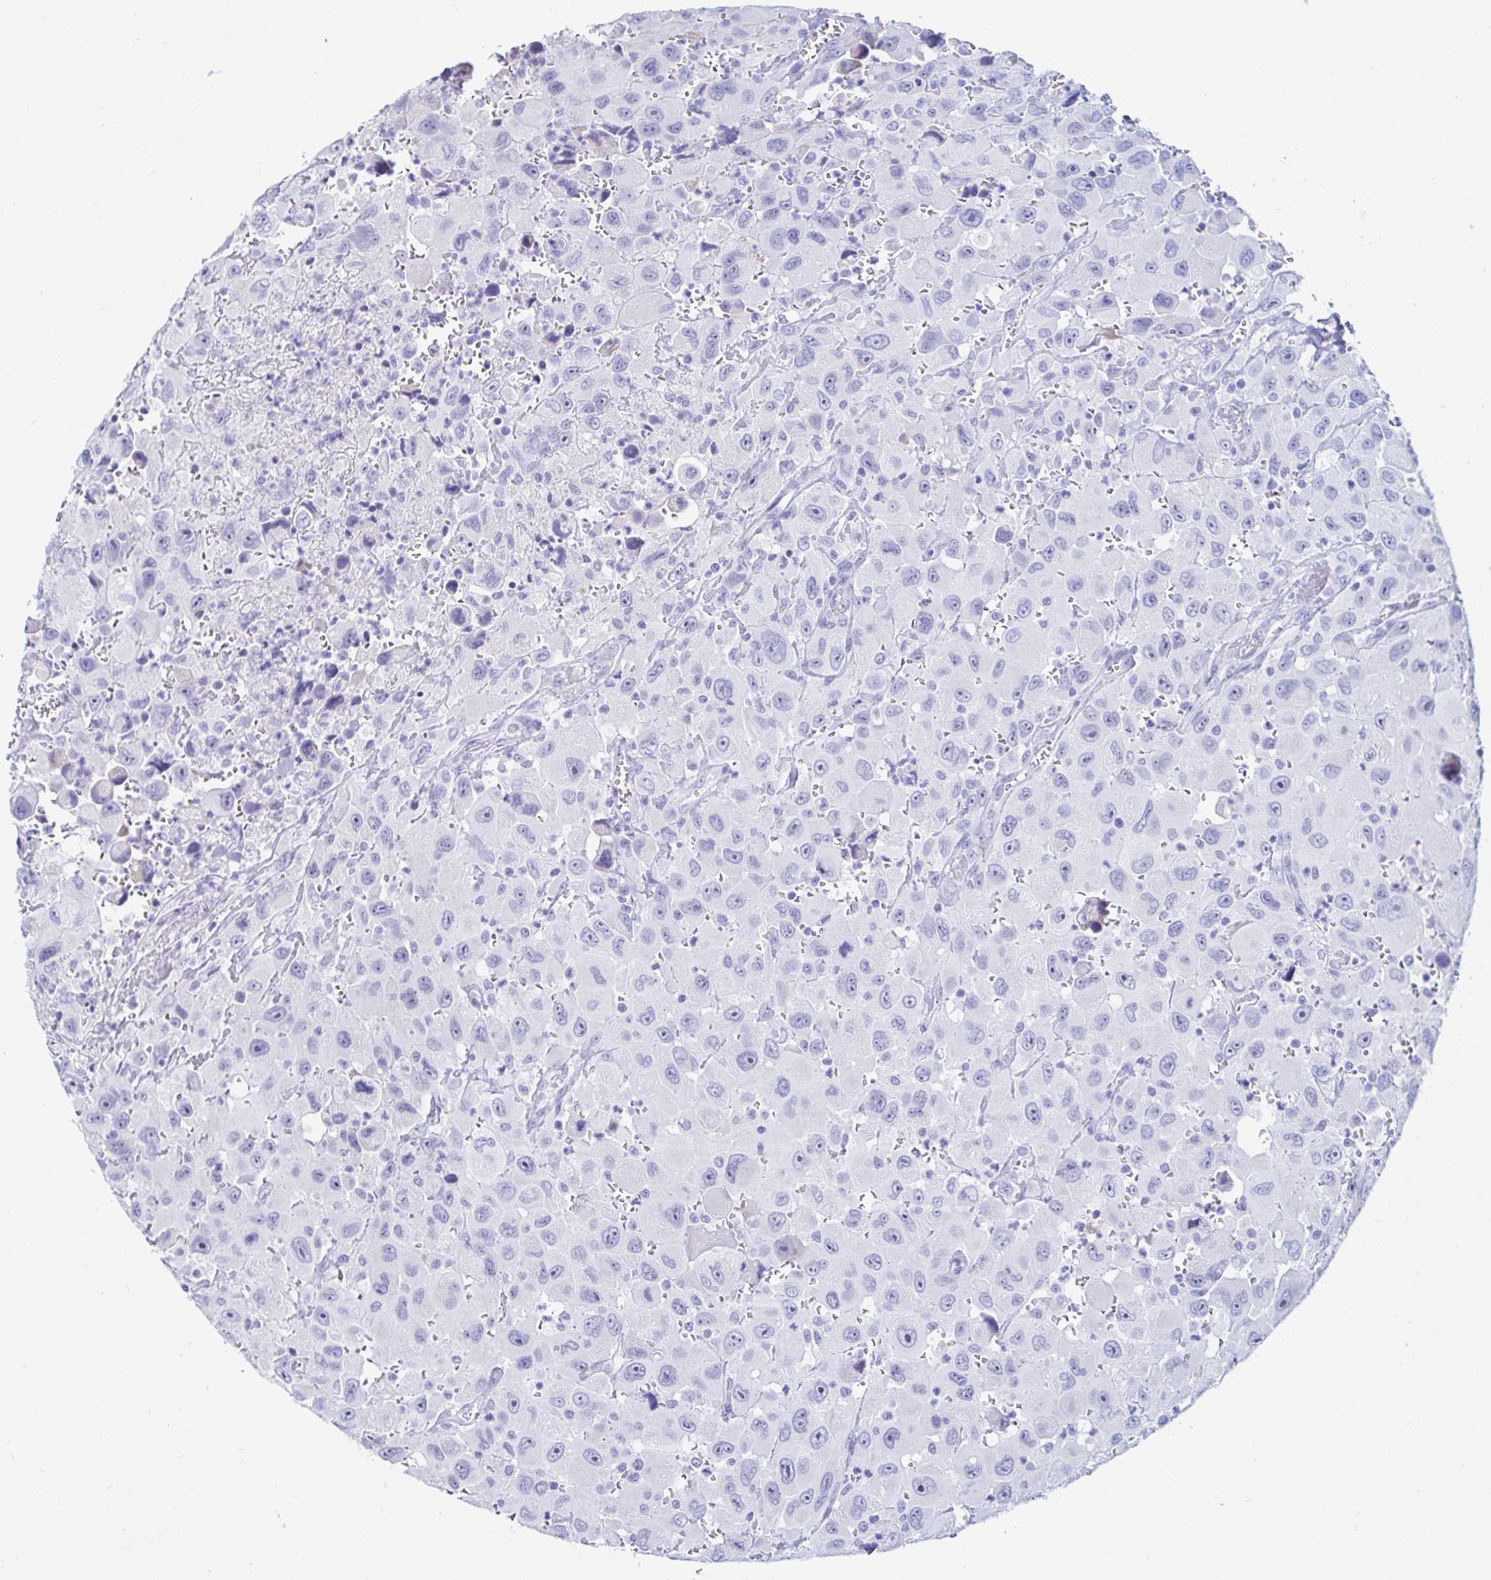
{"staining": {"intensity": "negative", "quantity": "none", "location": "none"}, "tissue": "head and neck cancer", "cell_type": "Tumor cells", "image_type": "cancer", "snomed": [{"axis": "morphology", "description": "Squamous cell carcinoma, NOS"}, {"axis": "morphology", "description": "Squamous cell carcinoma, metastatic, NOS"}, {"axis": "topography", "description": "Oral tissue"}, {"axis": "topography", "description": "Head-Neck"}], "caption": "Immunohistochemistry histopathology image of human head and neck cancer stained for a protein (brown), which reveals no expression in tumor cells.", "gene": "C4orf17", "patient": {"sex": "female", "age": 85}}